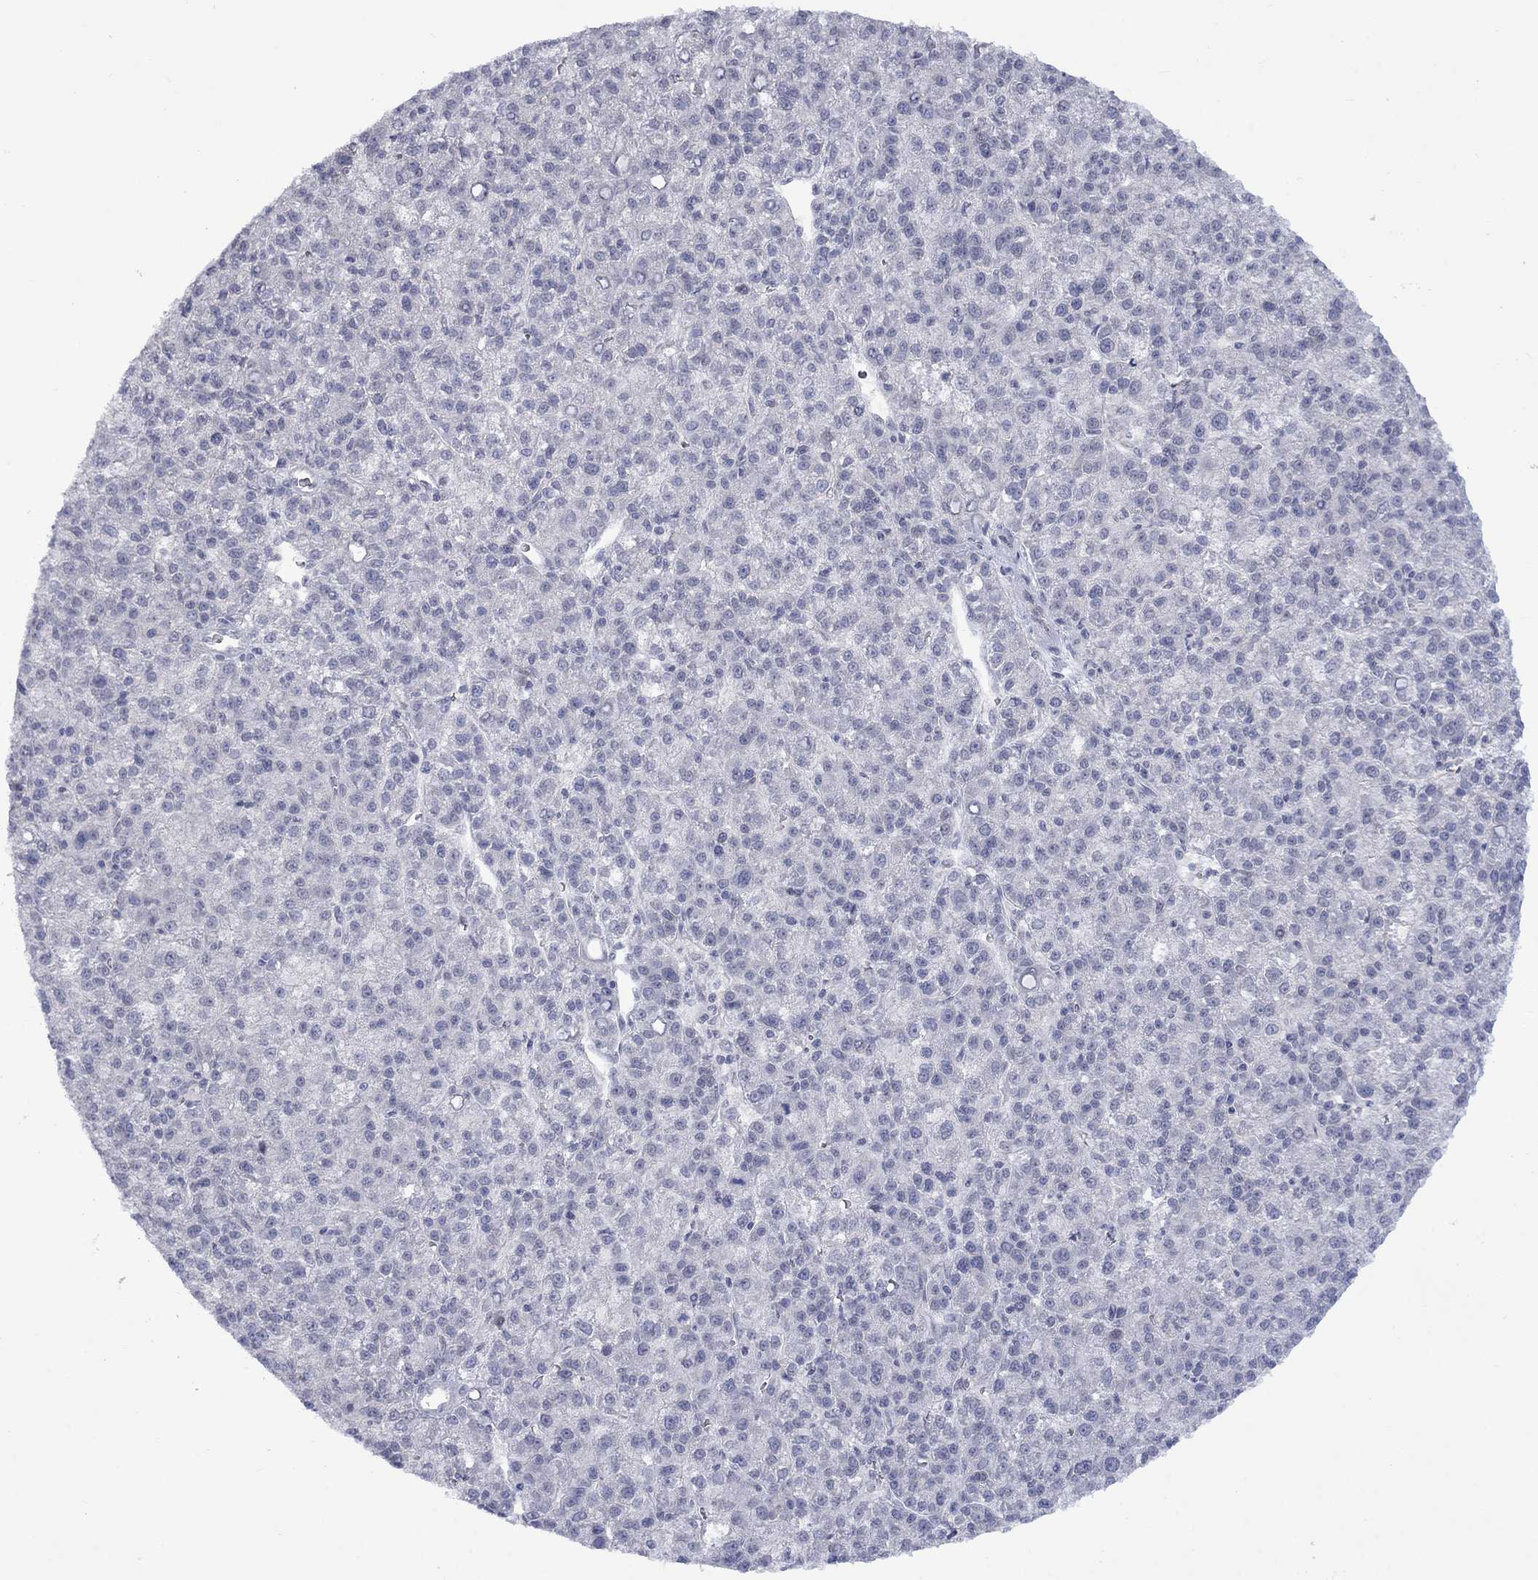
{"staining": {"intensity": "negative", "quantity": "none", "location": "none"}, "tissue": "liver cancer", "cell_type": "Tumor cells", "image_type": "cancer", "snomed": [{"axis": "morphology", "description": "Carcinoma, Hepatocellular, NOS"}, {"axis": "topography", "description": "Liver"}], "caption": "High power microscopy micrograph of an immunohistochemistry photomicrograph of hepatocellular carcinoma (liver), revealing no significant staining in tumor cells.", "gene": "NSMF", "patient": {"sex": "female", "age": 60}}